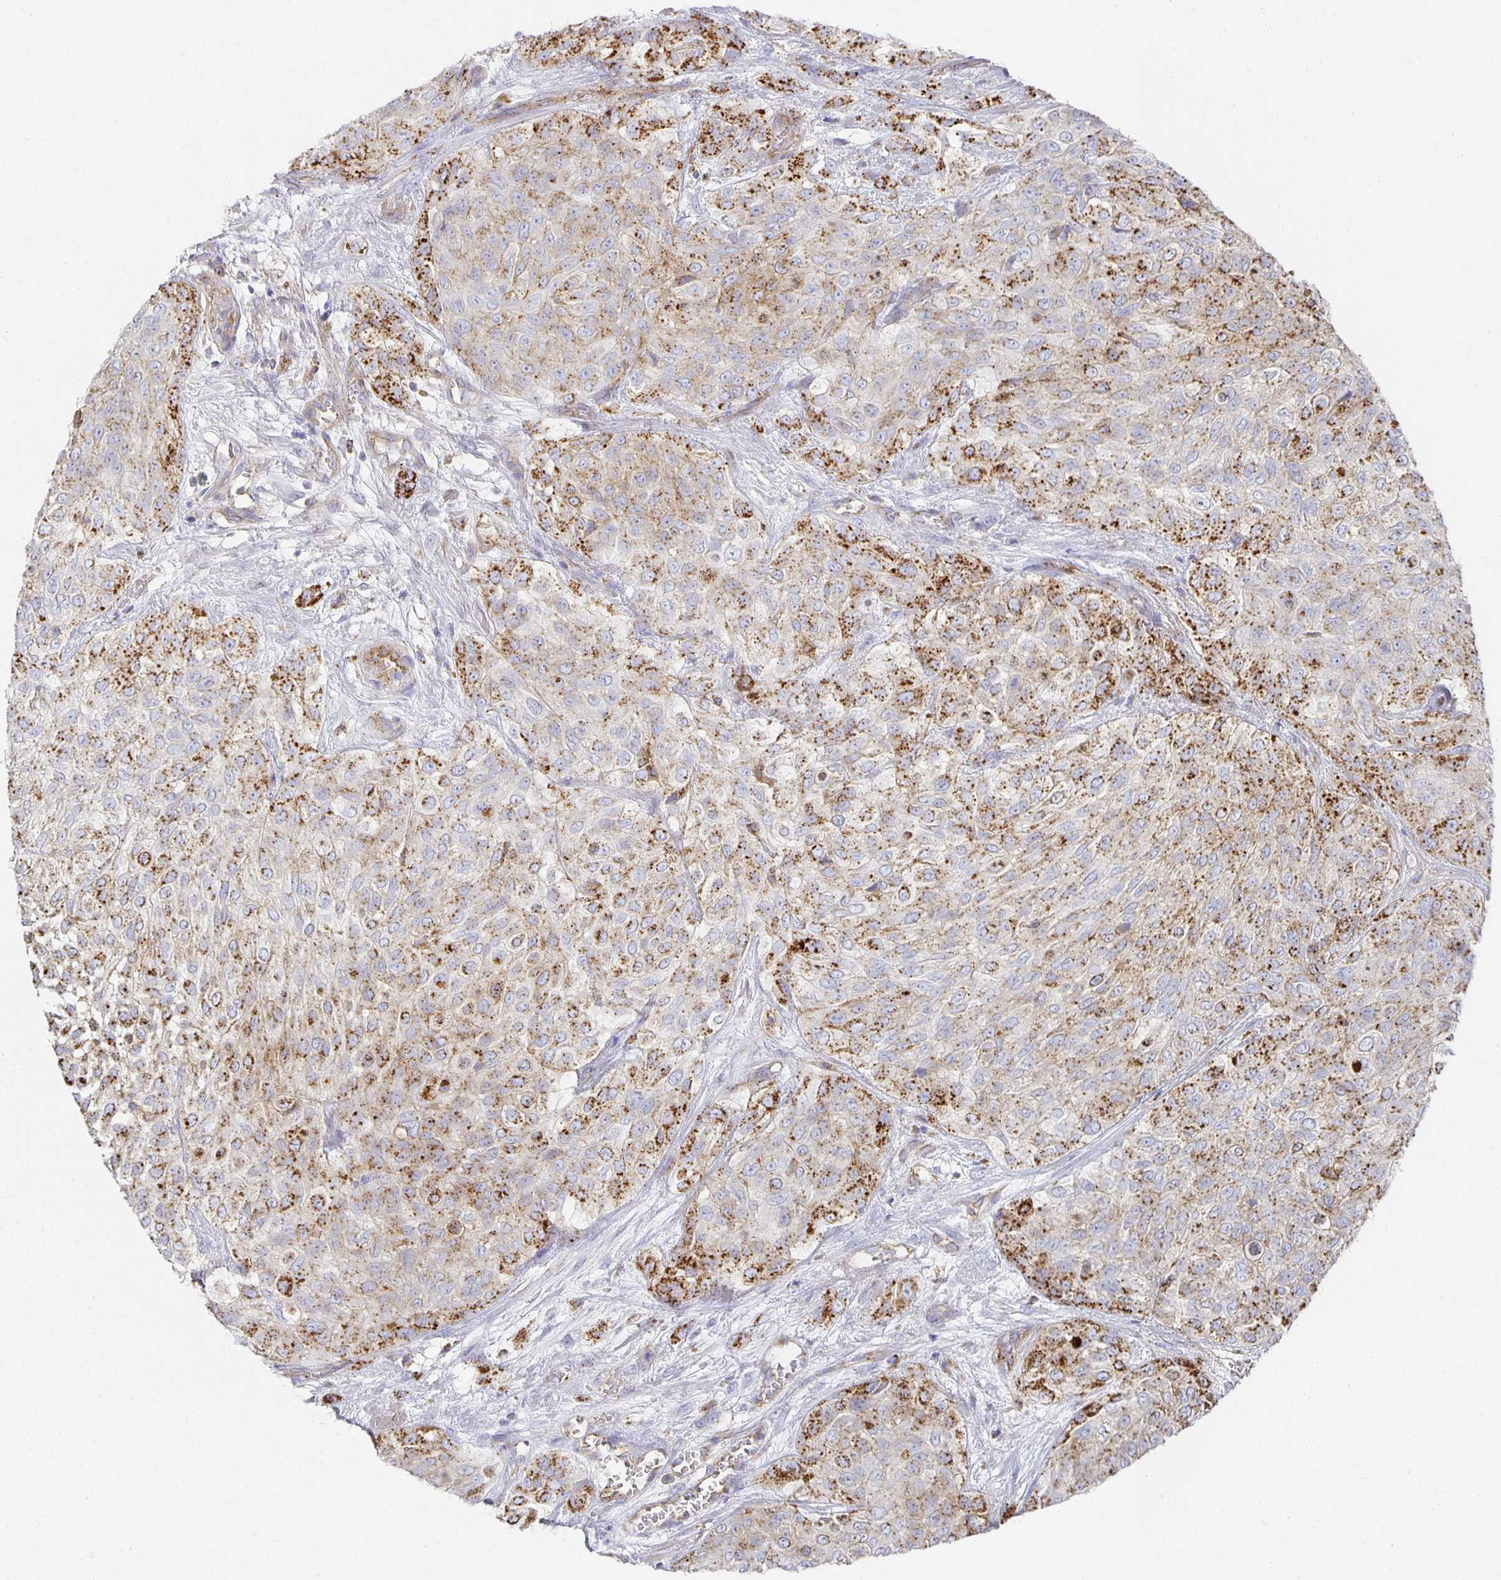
{"staining": {"intensity": "strong", "quantity": ">75%", "location": "cytoplasmic/membranous"}, "tissue": "urothelial cancer", "cell_type": "Tumor cells", "image_type": "cancer", "snomed": [{"axis": "morphology", "description": "Urothelial carcinoma, High grade"}, {"axis": "topography", "description": "Urinary bladder"}], "caption": "This histopathology image reveals urothelial cancer stained with immunohistochemistry (IHC) to label a protein in brown. The cytoplasmic/membranous of tumor cells show strong positivity for the protein. Nuclei are counter-stained blue.", "gene": "TAAR1", "patient": {"sex": "male", "age": 57}}